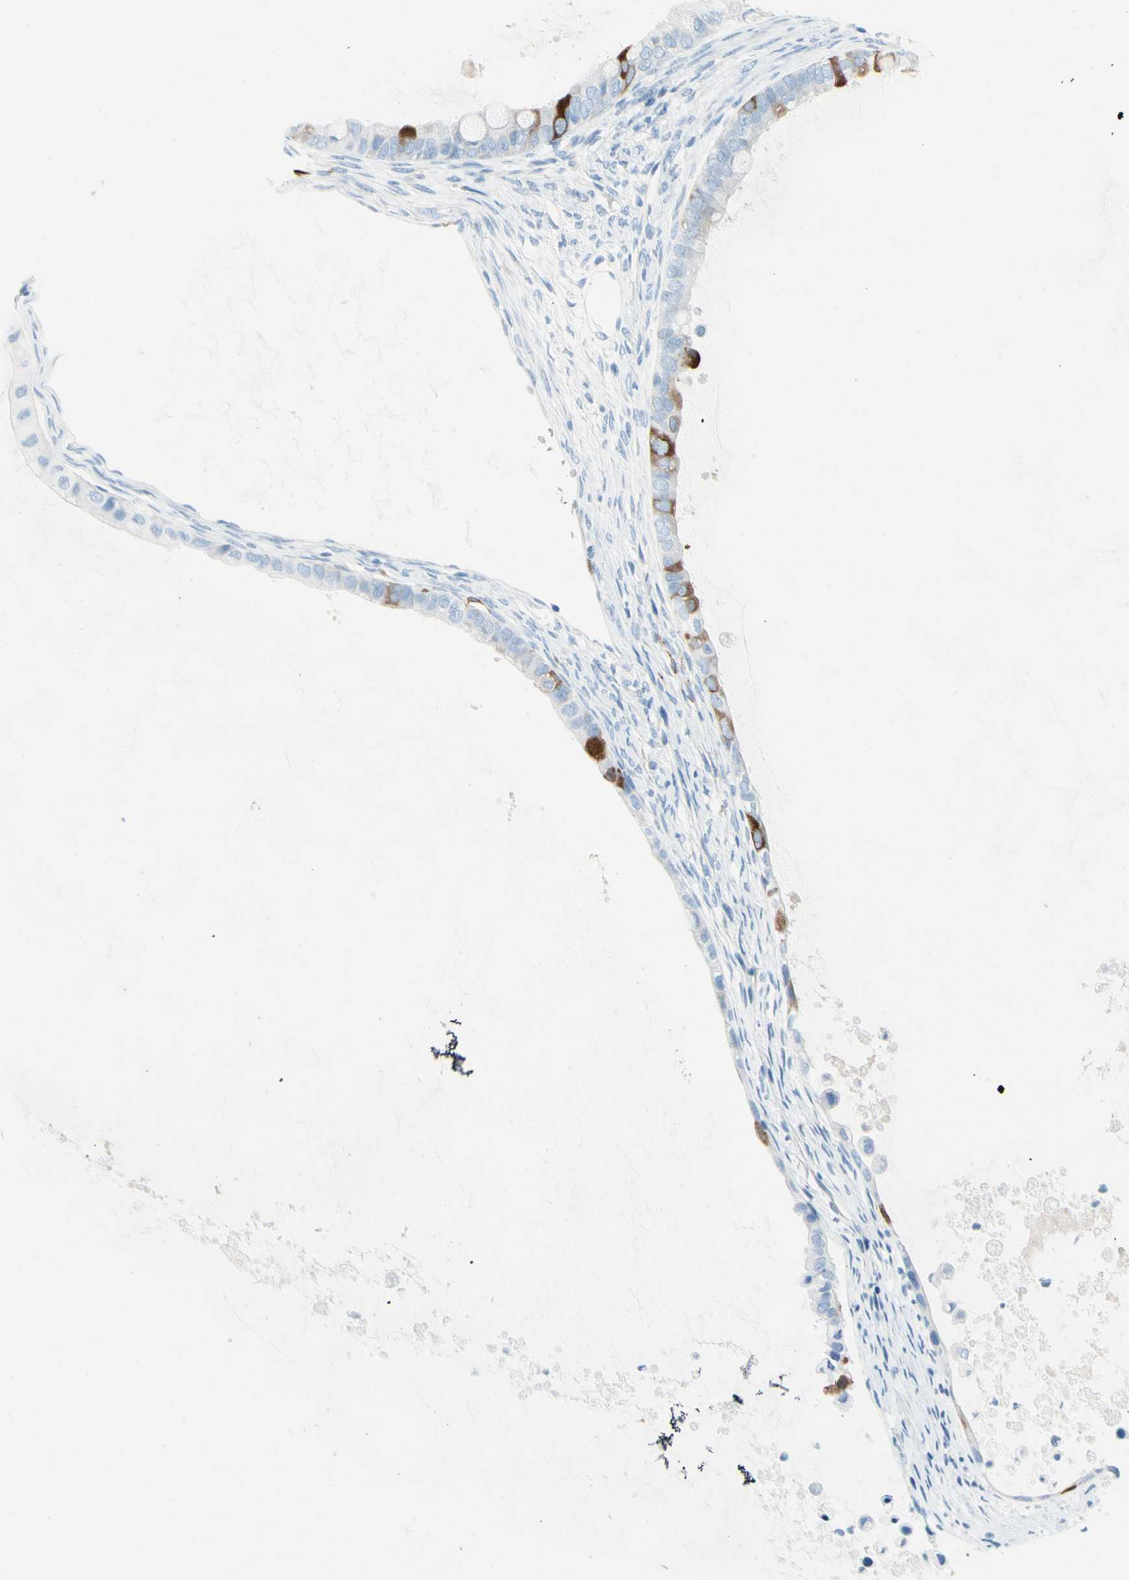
{"staining": {"intensity": "negative", "quantity": "none", "location": "none"}, "tissue": "ovarian cancer", "cell_type": "Tumor cells", "image_type": "cancer", "snomed": [{"axis": "morphology", "description": "Cystadenocarcinoma, mucinous, NOS"}, {"axis": "topography", "description": "Ovary"}], "caption": "Immunohistochemistry (IHC) of mucinous cystadenocarcinoma (ovarian) reveals no positivity in tumor cells.", "gene": "TACC3", "patient": {"sex": "female", "age": 80}}